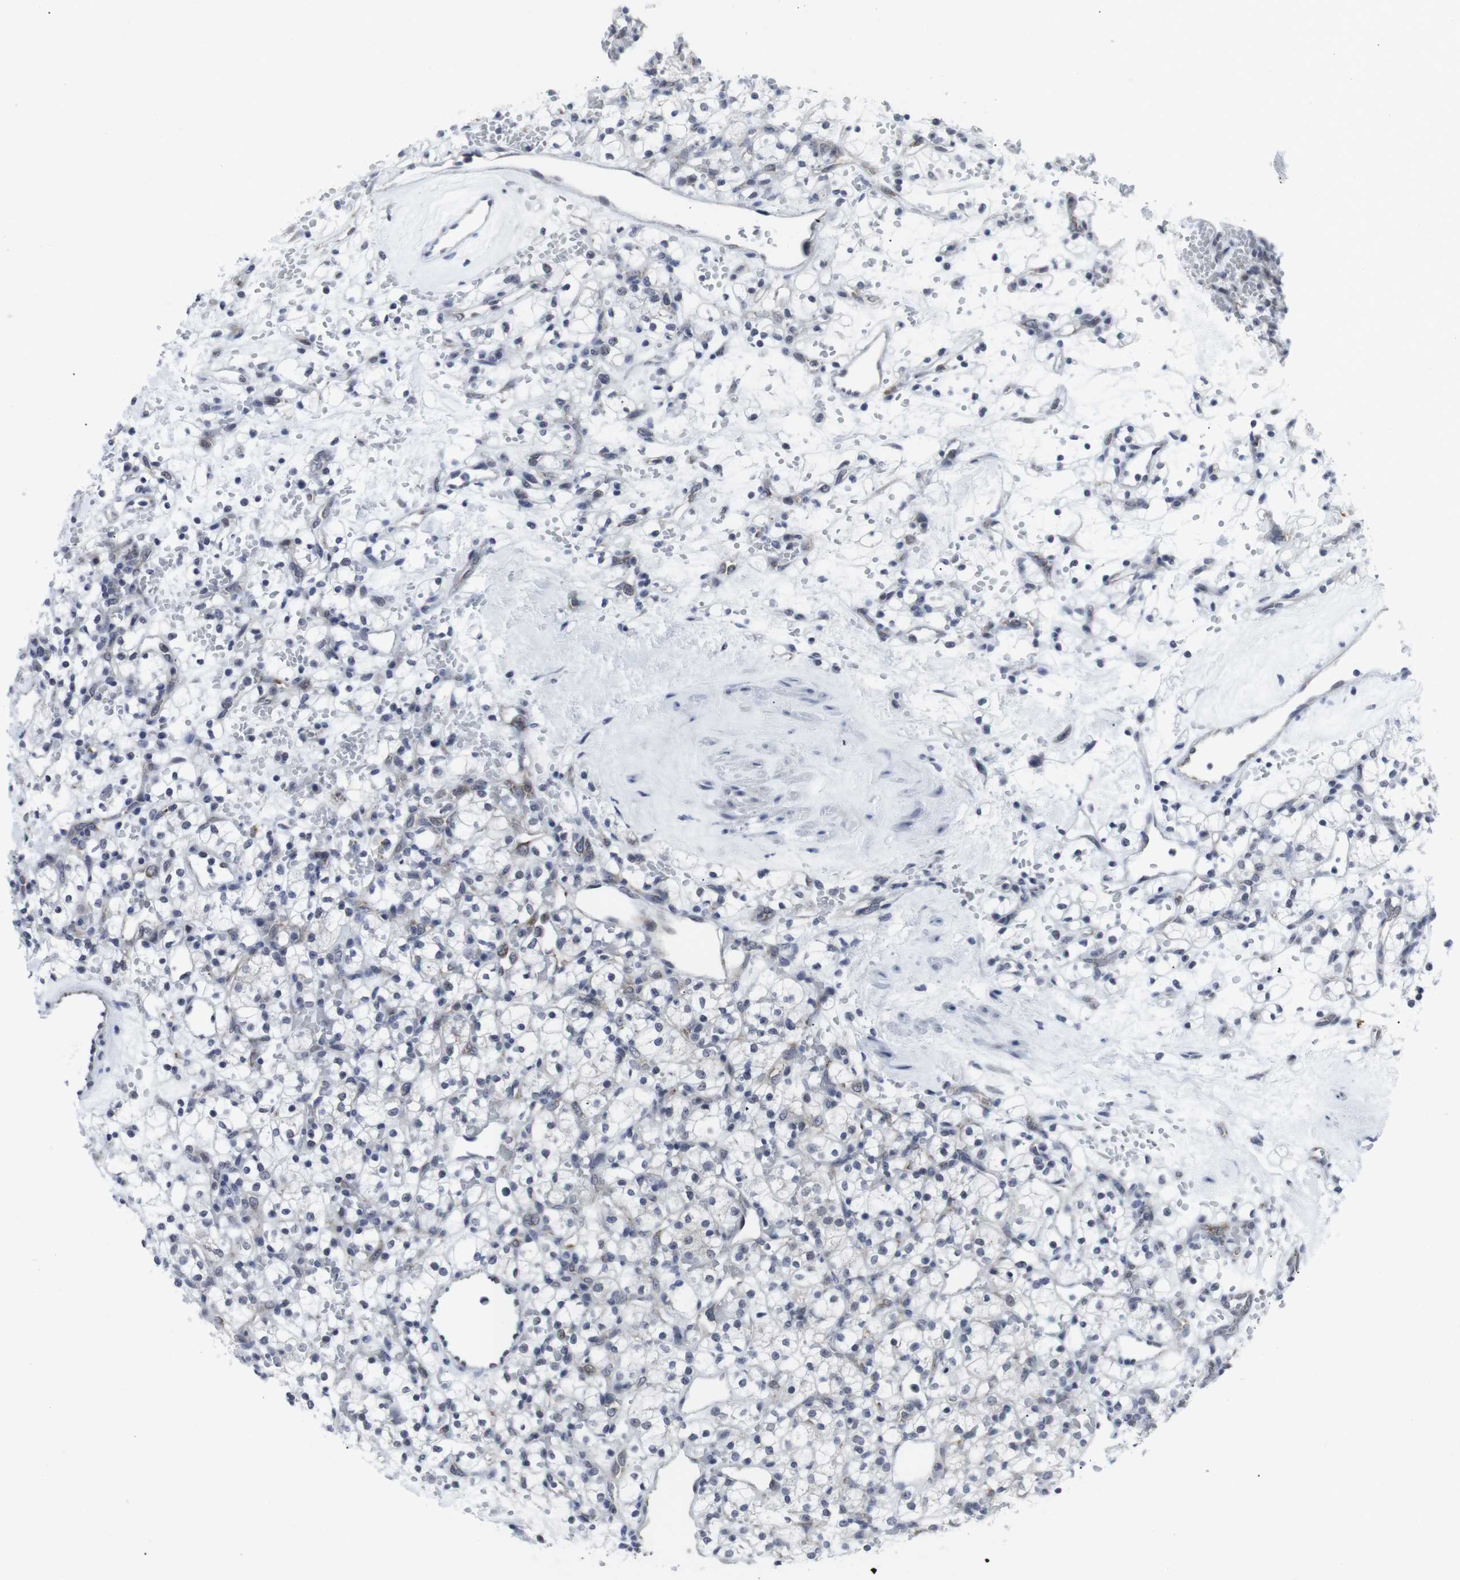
{"staining": {"intensity": "negative", "quantity": "none", "location": "none"}, "tissue": "renal cancer", "cell_type": "Tumor cells", "image_type": "cancer", "snomed": [{"axis": "morphology", "description": "Adenocarcinoma, NOS"}, {"axis": "topography", "description": "Kidney"}], "caption": "DAB (3,3'-diaminobenzidine) immunohistochemical staining of human renal cancer (adenocarcinoma) displays no significant expression in tumor cells.", "gene": "GEMIN2", "patient": {"sex": "female", "age": 60}}